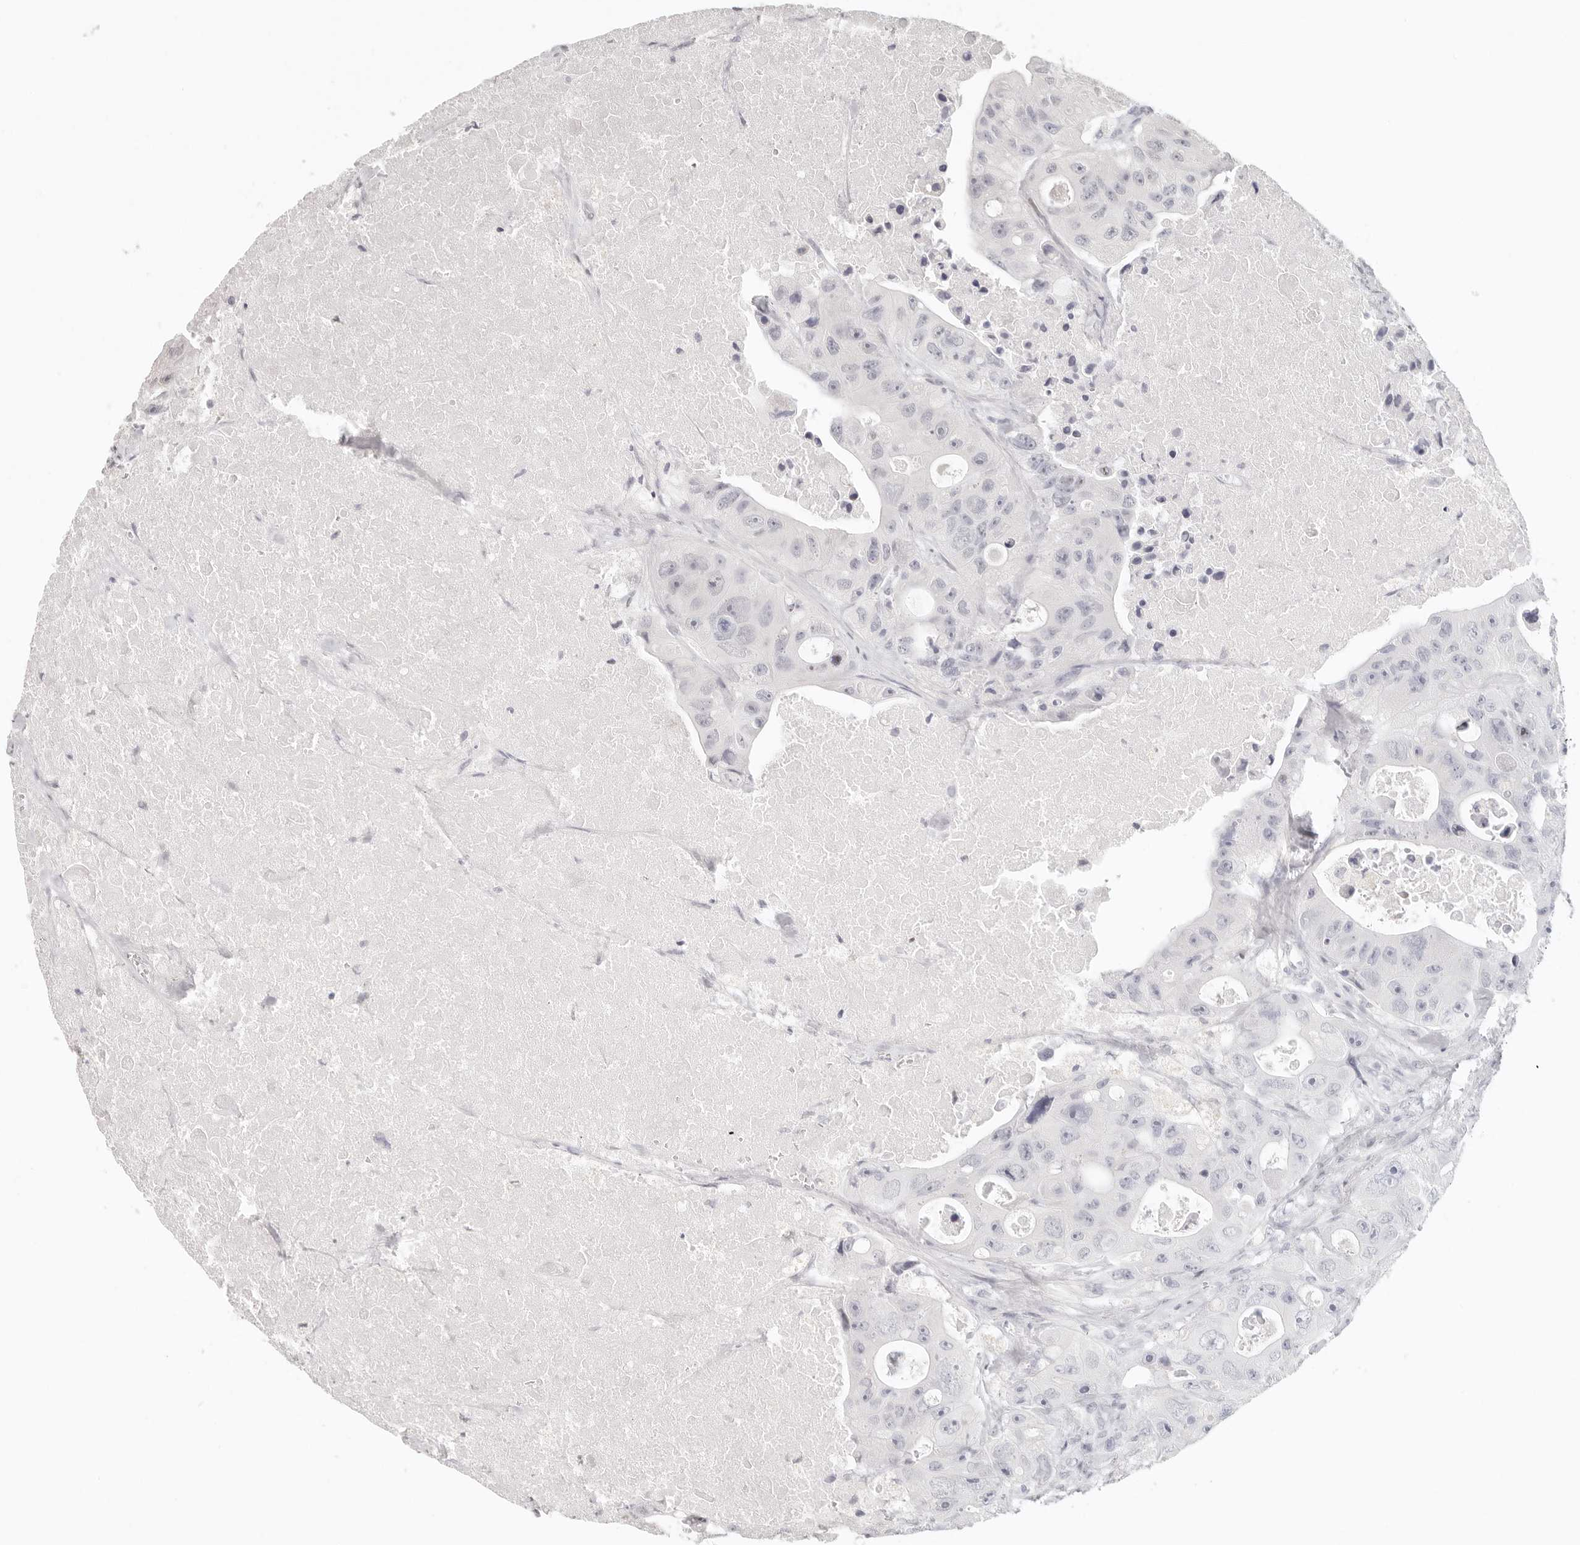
{"staining": {"intensity": "negative", "quantity": "none", "location": "none"}, "tissue": "colorectal cancer", "cell_type": "Tumor cells", "image_type": "cancer", "snomed": [{"axis": "morphology", "description": "Adenocarcinoma, NOS"}, {"axis": "topography", "description": "Colon"}], "caption": "Adenocarcinoma (colorectal) was stained to show a protein in brown. There is no significant staining in tumor cells. (DAB (3,3'-diaminobenzidine) immunohistochemistry (IHC) with hematoxylin counter stain).", "gene": "GPBP1L1", "patient": {"sex": "female", "age": 46}}